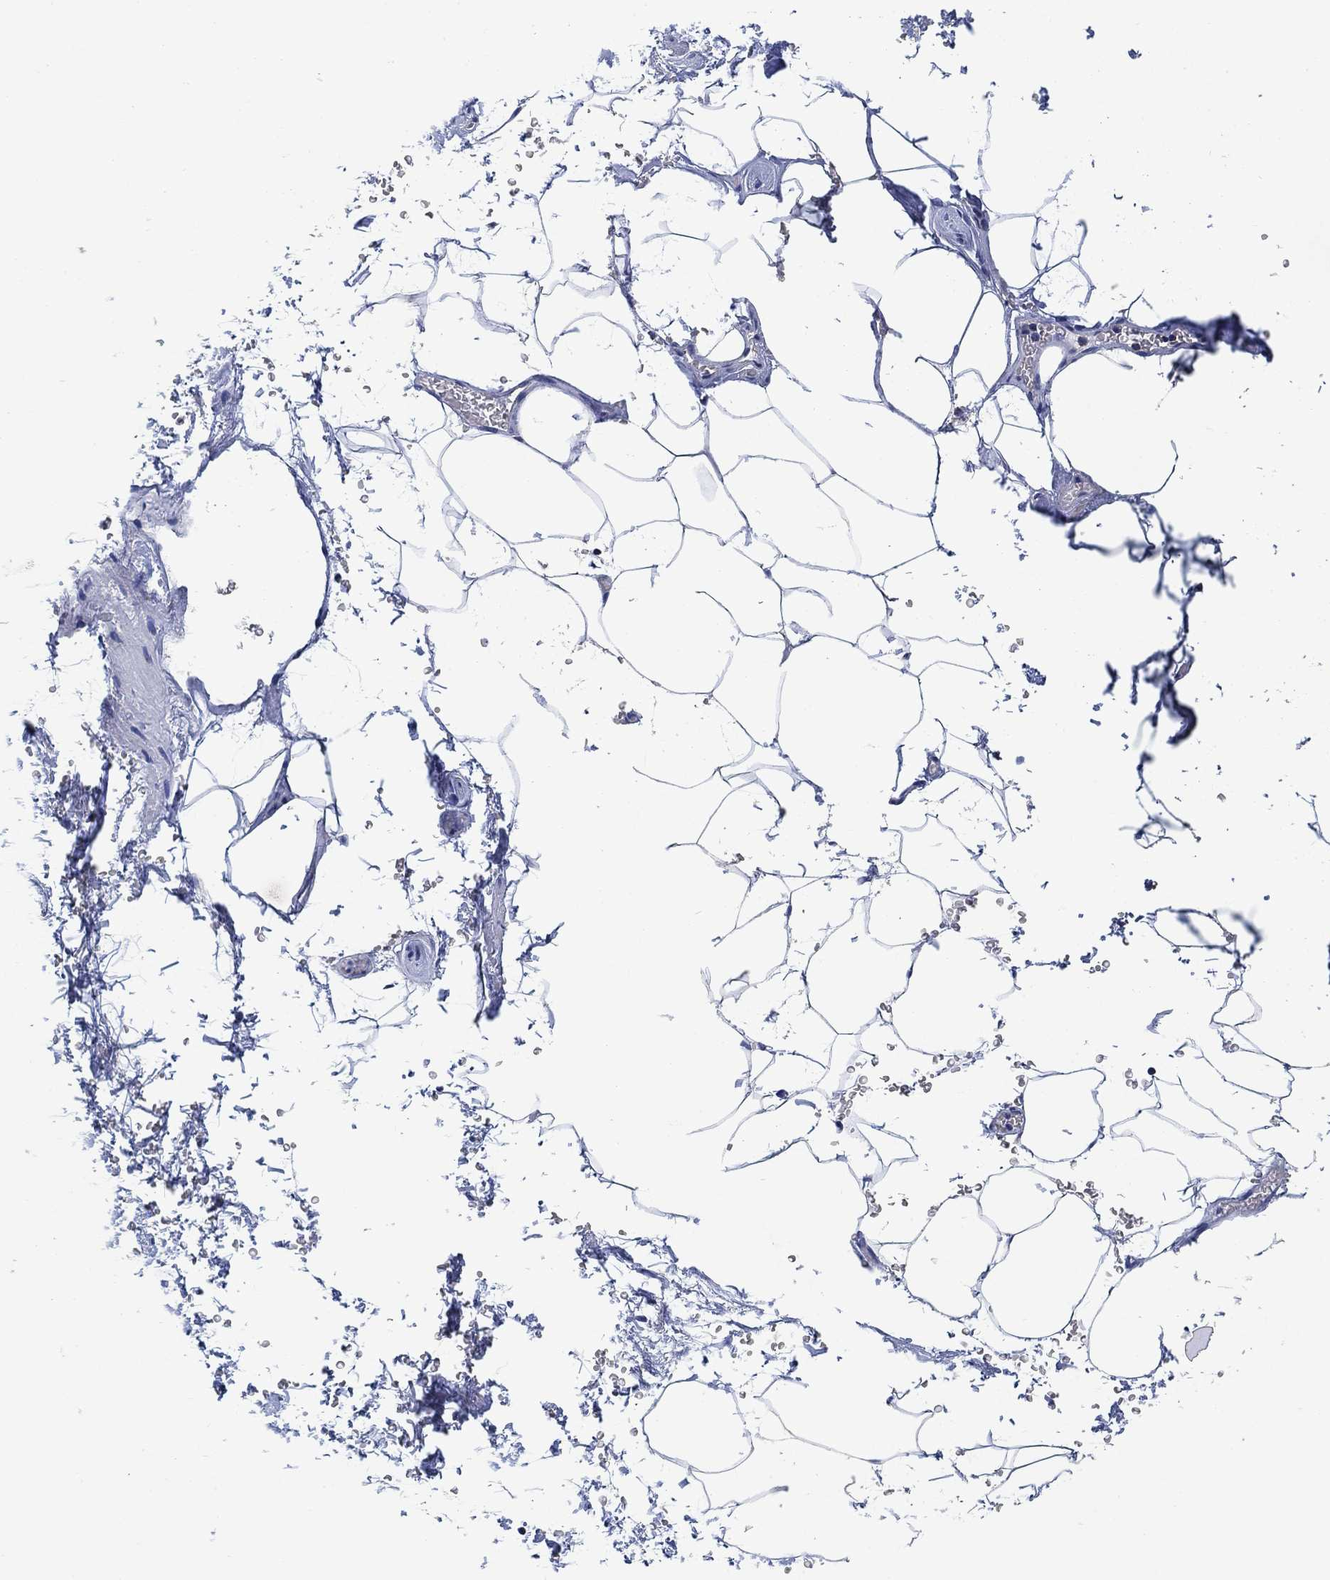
{"staining": {"intensity": "negative", "quantity": "none", "location": "none"}, "tissue": "adipose tissue", "cell_type": "Adipocytes", "image_type": "normal", "snomed": [{"axis": "morphology", "description": "Normal tissue, NOS"}, {"axis": "topography", "description": "Soft tissue"}, {"axis": "topography", "description": "Adipose tissue"}, {"axis": "topography", "description": "Vascular tissue"}, {"axis": "topography", "description": "Peripheral nerve tissue"}], "caption": "Human adipose tissue stained for a protein using immunohistochemistry (IHC) exhibits no expression in adipocytes.", "gene": "NDUFS3", "patient": {"sex": "male", "age": 68}}